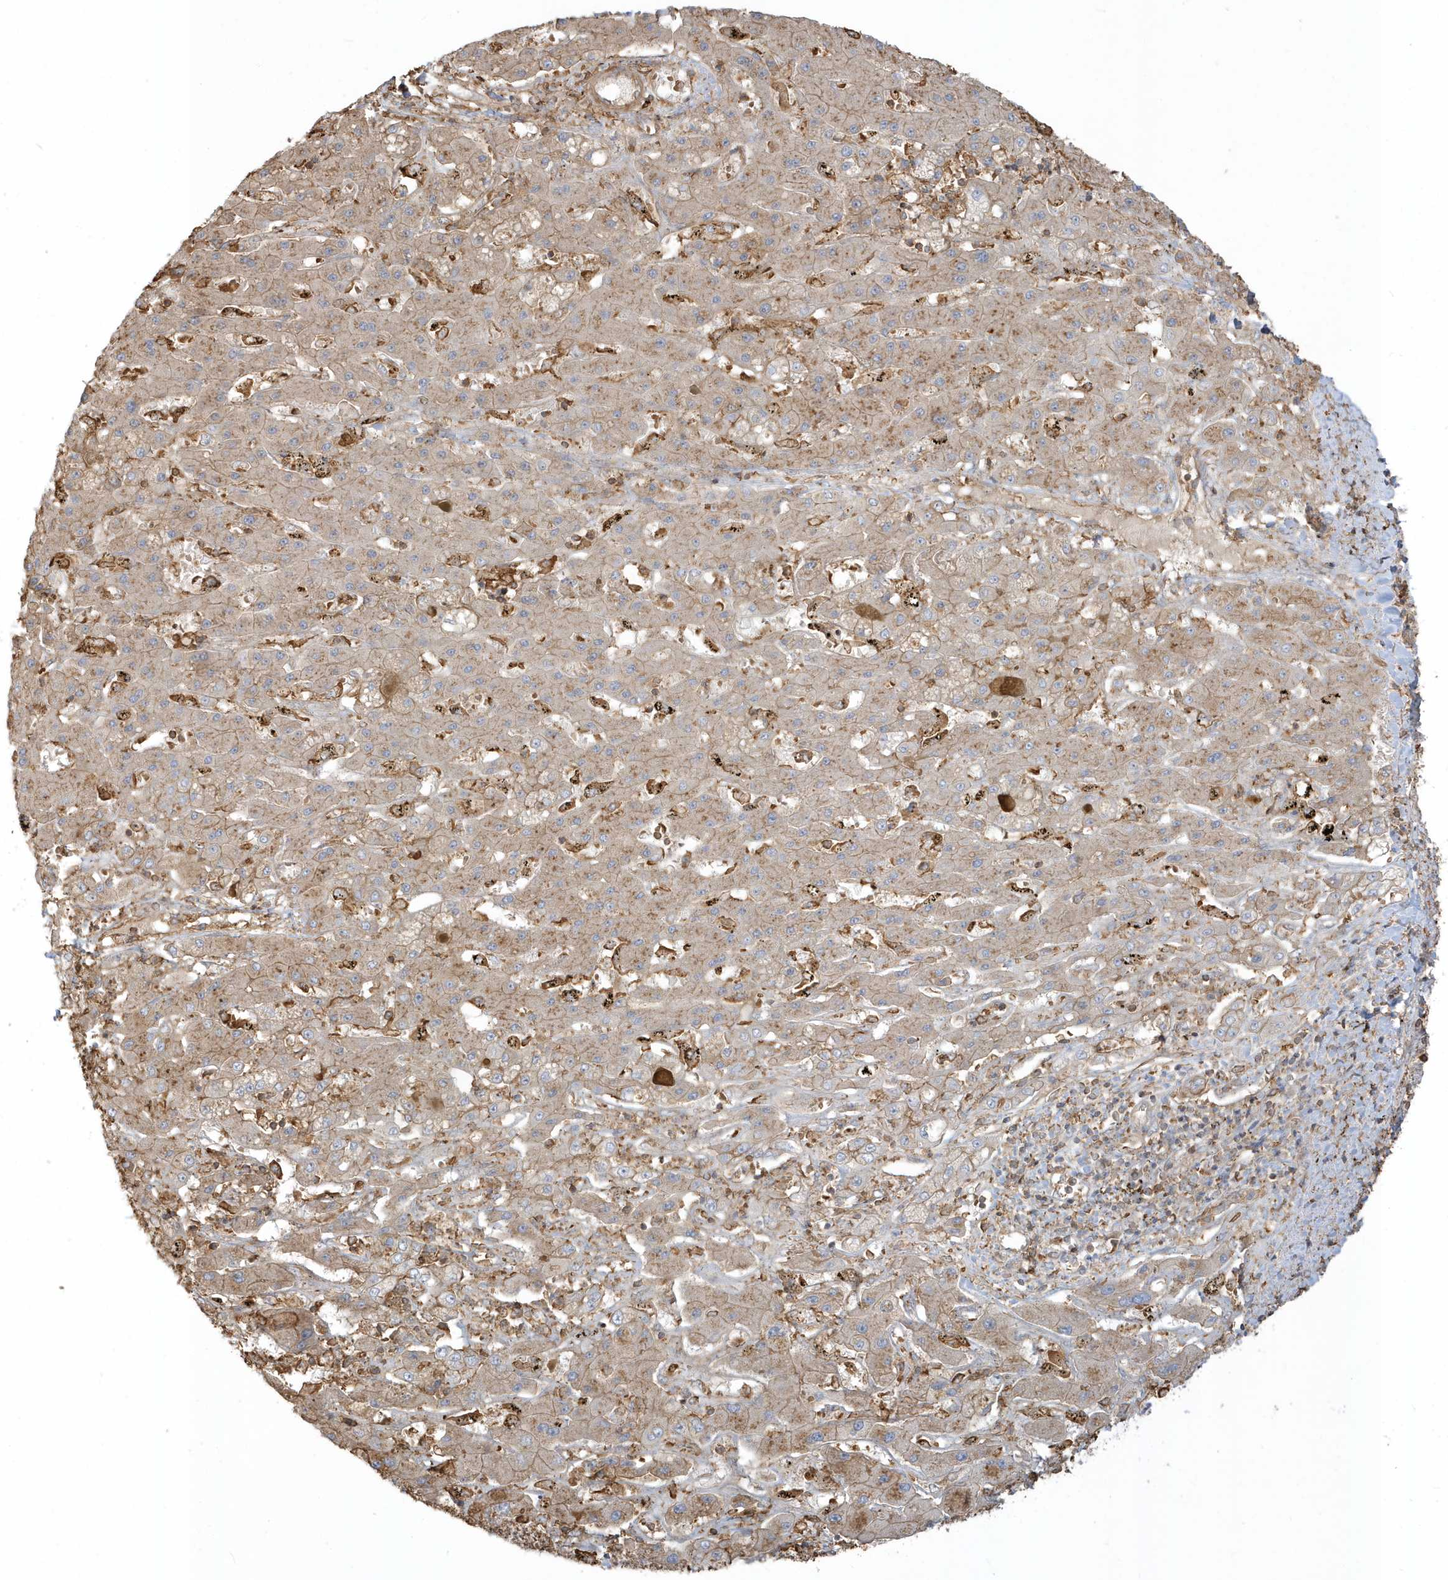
{"staining": {"intensity": "weak", "quantity": ">75%", "location": "cytoplasmic/membranous"}, "tissue": "liver cancer", "cell_type": "Tumor cells", "image_type": "cancer", "snomed": [{"axis": "morphology", "description": "Cholangiocarcinoma"}, {"axis": "topography", "description": "Liver"}], "caption": "Immunohistochemical staining of liver cancer (cholangiocarcinoma) reveals low levels of weak cytoplasmic/membranous staining in approximately >75% of tumor cells.", "gene": "ZBTB8A", "patient": {"sex": "male", "age": 67}}